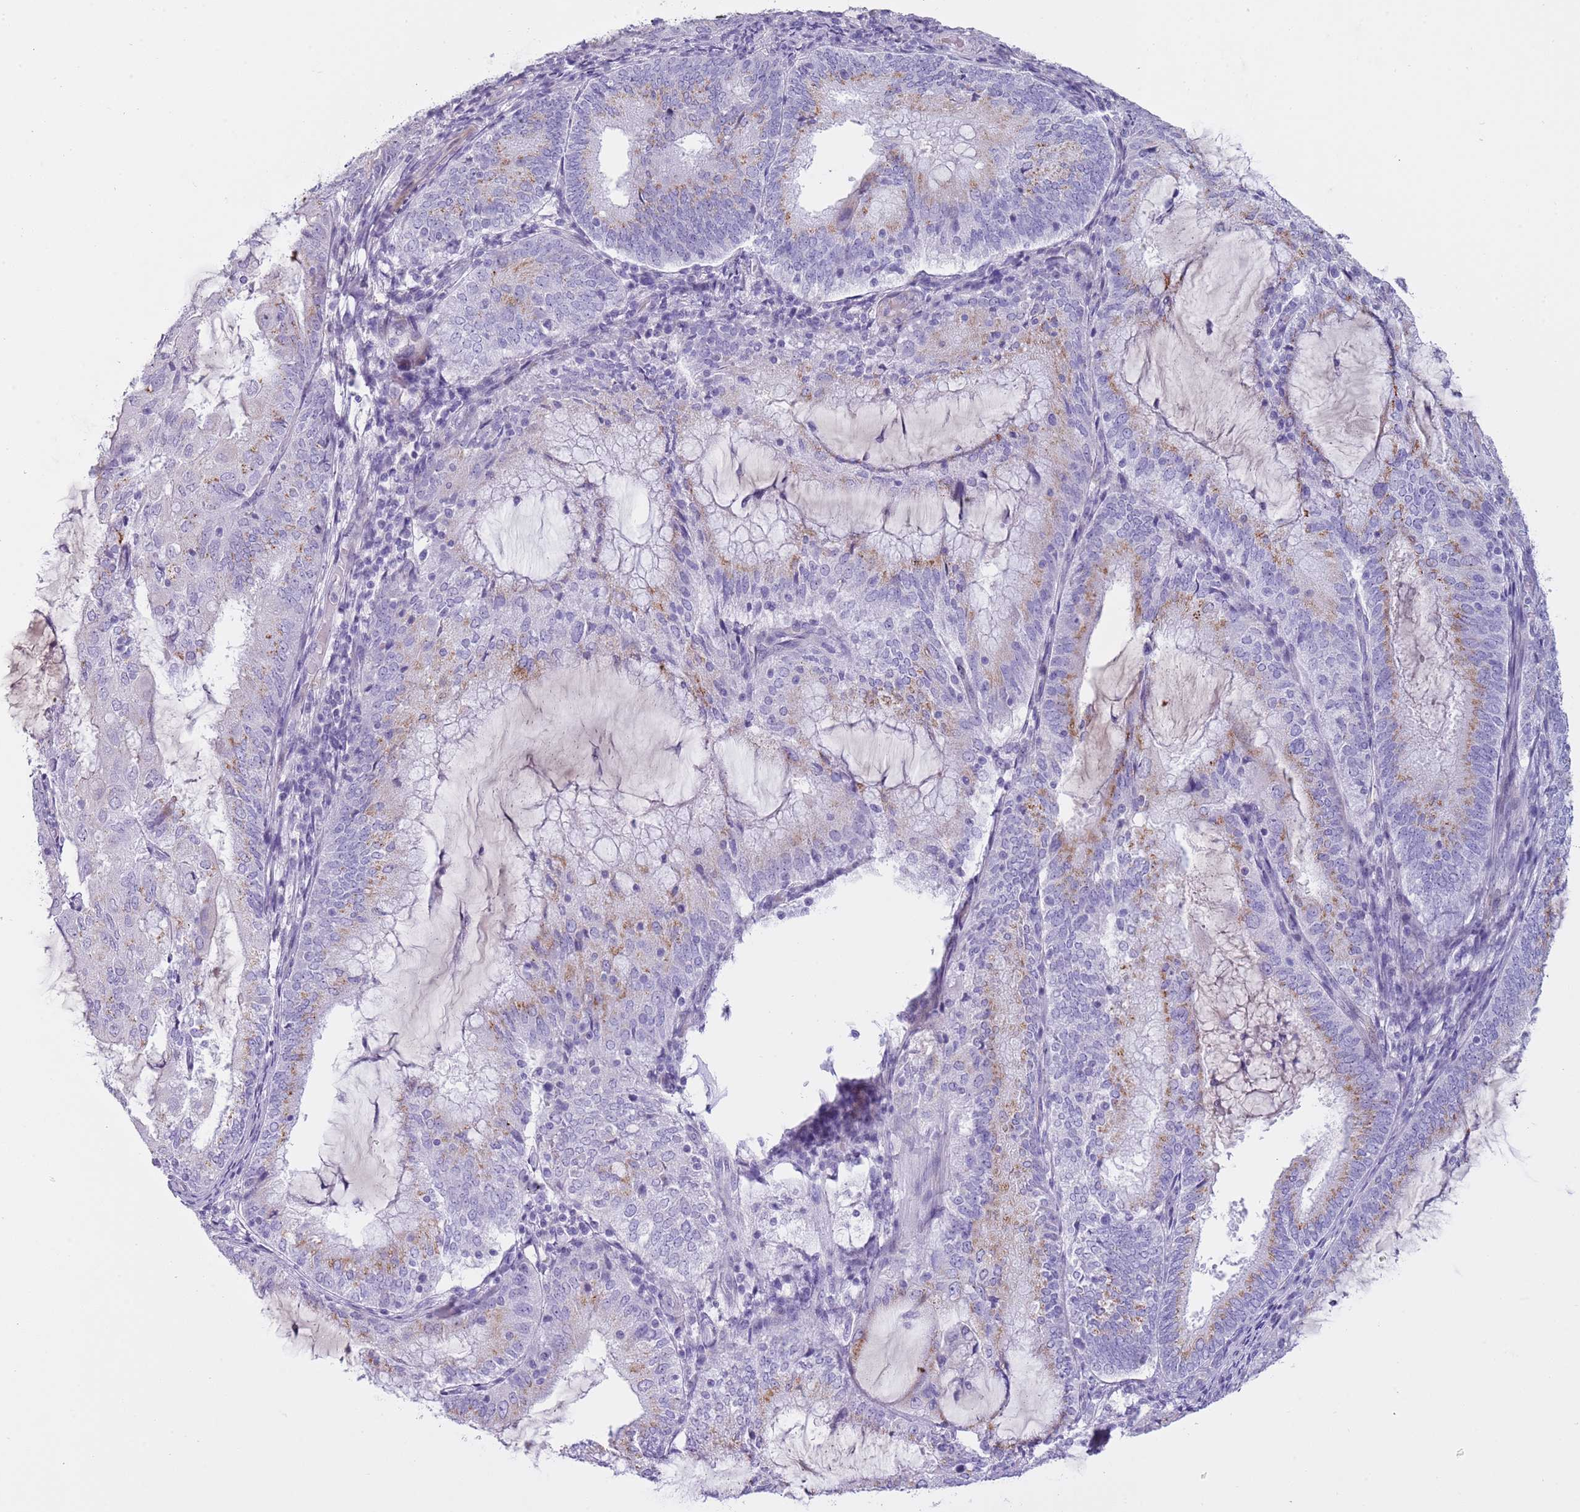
{"staining": {"intensity": "moderate", "quantity": "<25%", "location": "cytoplasmic/membranous"}, "tissue": "endometrial cancer", "cell_type": "Tumor cells", "image_type": "cancer", "snomed": [{"axis": "morphology", "description": "Adenocarcinoma, NOS"}, {"axis": "topography", "description": "Endometrium"}], "caption": "The image displays immunohistochemical staining of endometrial adenocarcinoma. There is moderate cytoplasmic/membranous staining is appreciated in approximately <25% of tumor cells.", "gene": "NBPF6", "patient": {"sex": "female", "age": 81}}